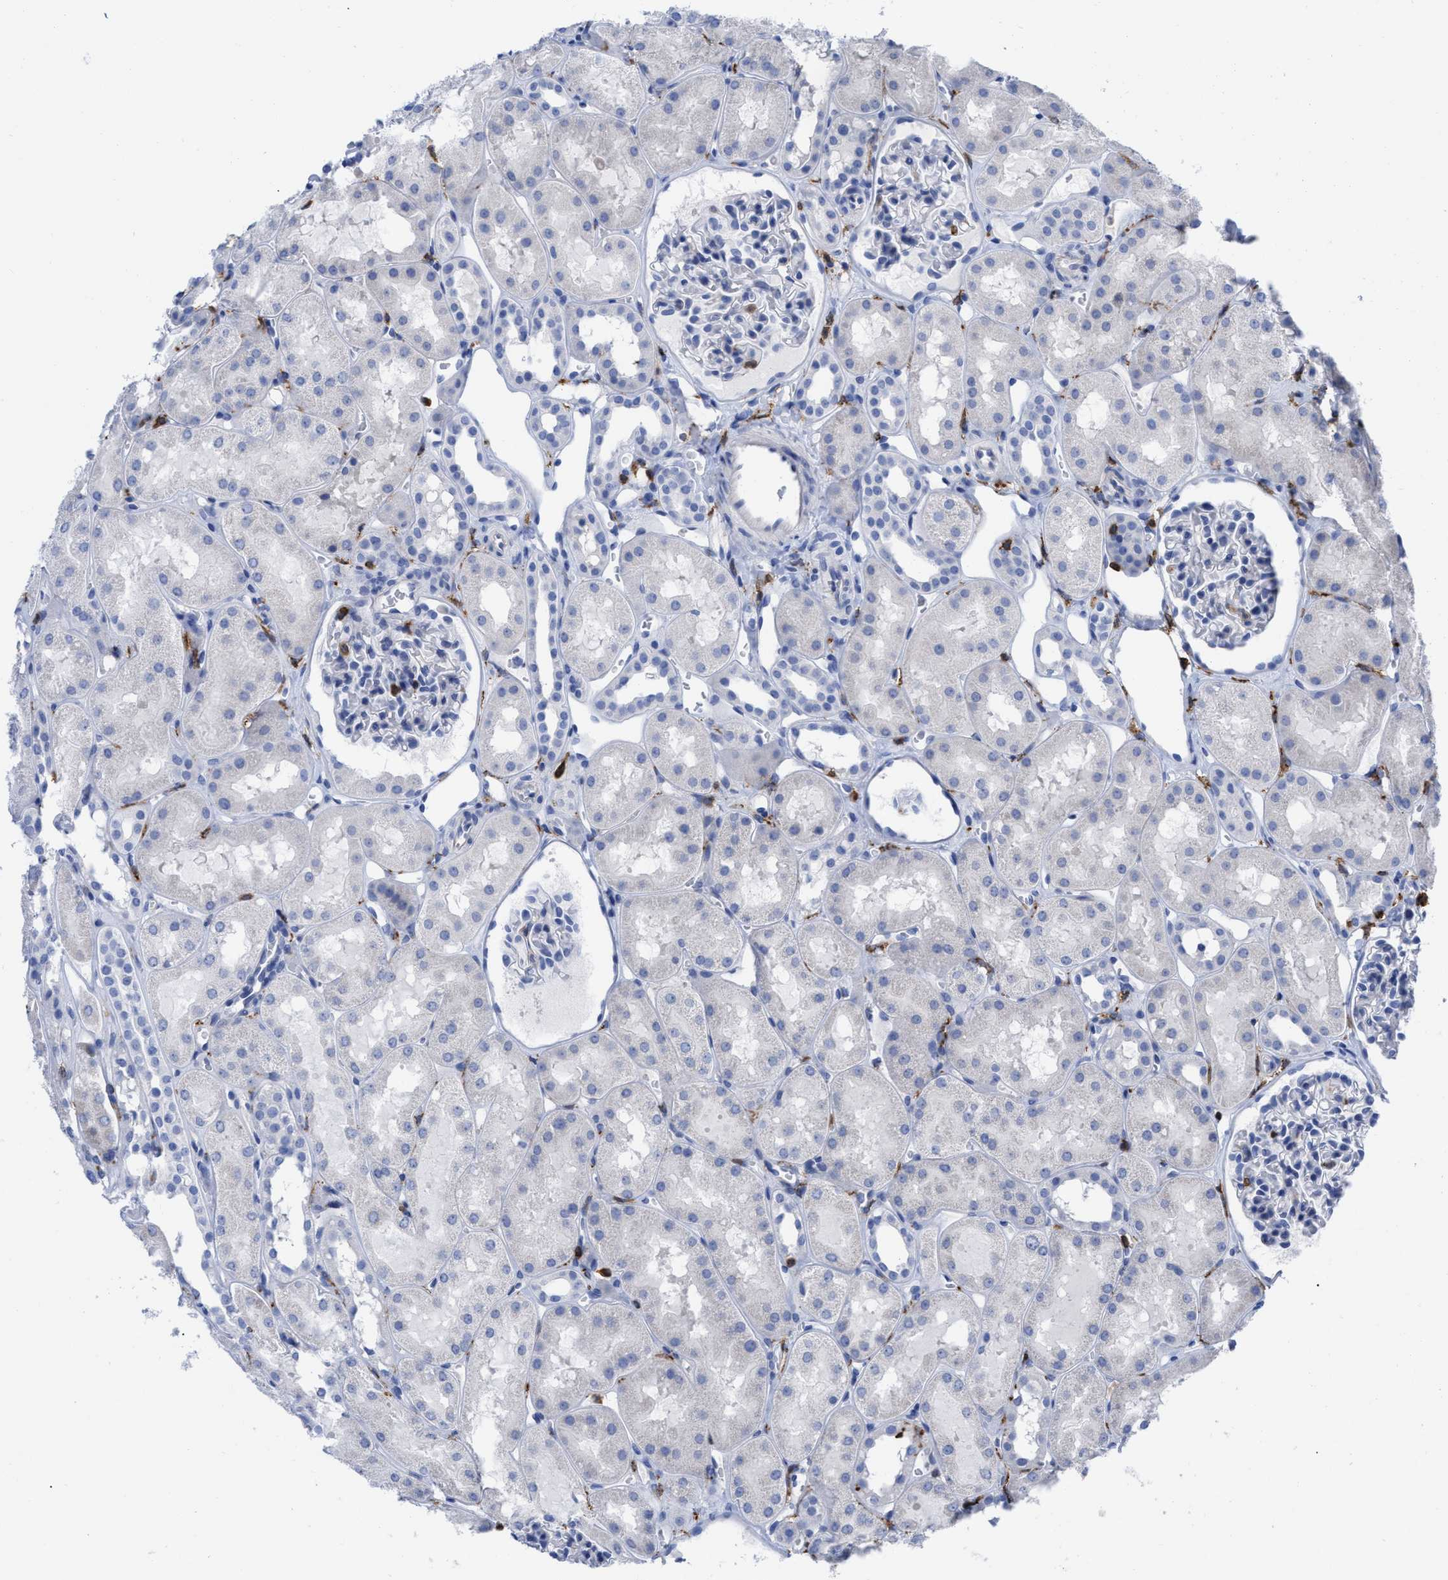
{"staining": {"intensity": "negative", "quantity": "none", "location": "none"}, "tissue": "kidney", "cell_type": "Cells in glomeruli", "image_type": "normal", "snomed": [{"axis": "morphology", "description": "Normal tissue, NOS"}, {"axis": "topography", "description": "Kidney"}, {"axis": "topography", "description": "Urinary bladder"}], "caption": "A high-resolution histopathology image shows immunohistochemistry staining of benign kidney, which exhibits no significant expression in cells in glomeruli. (DAB immunohistochemistry with hematoxylin counter stain).", "gene": "HCLS1", "patient": {"sex": "male", "age": 16}}